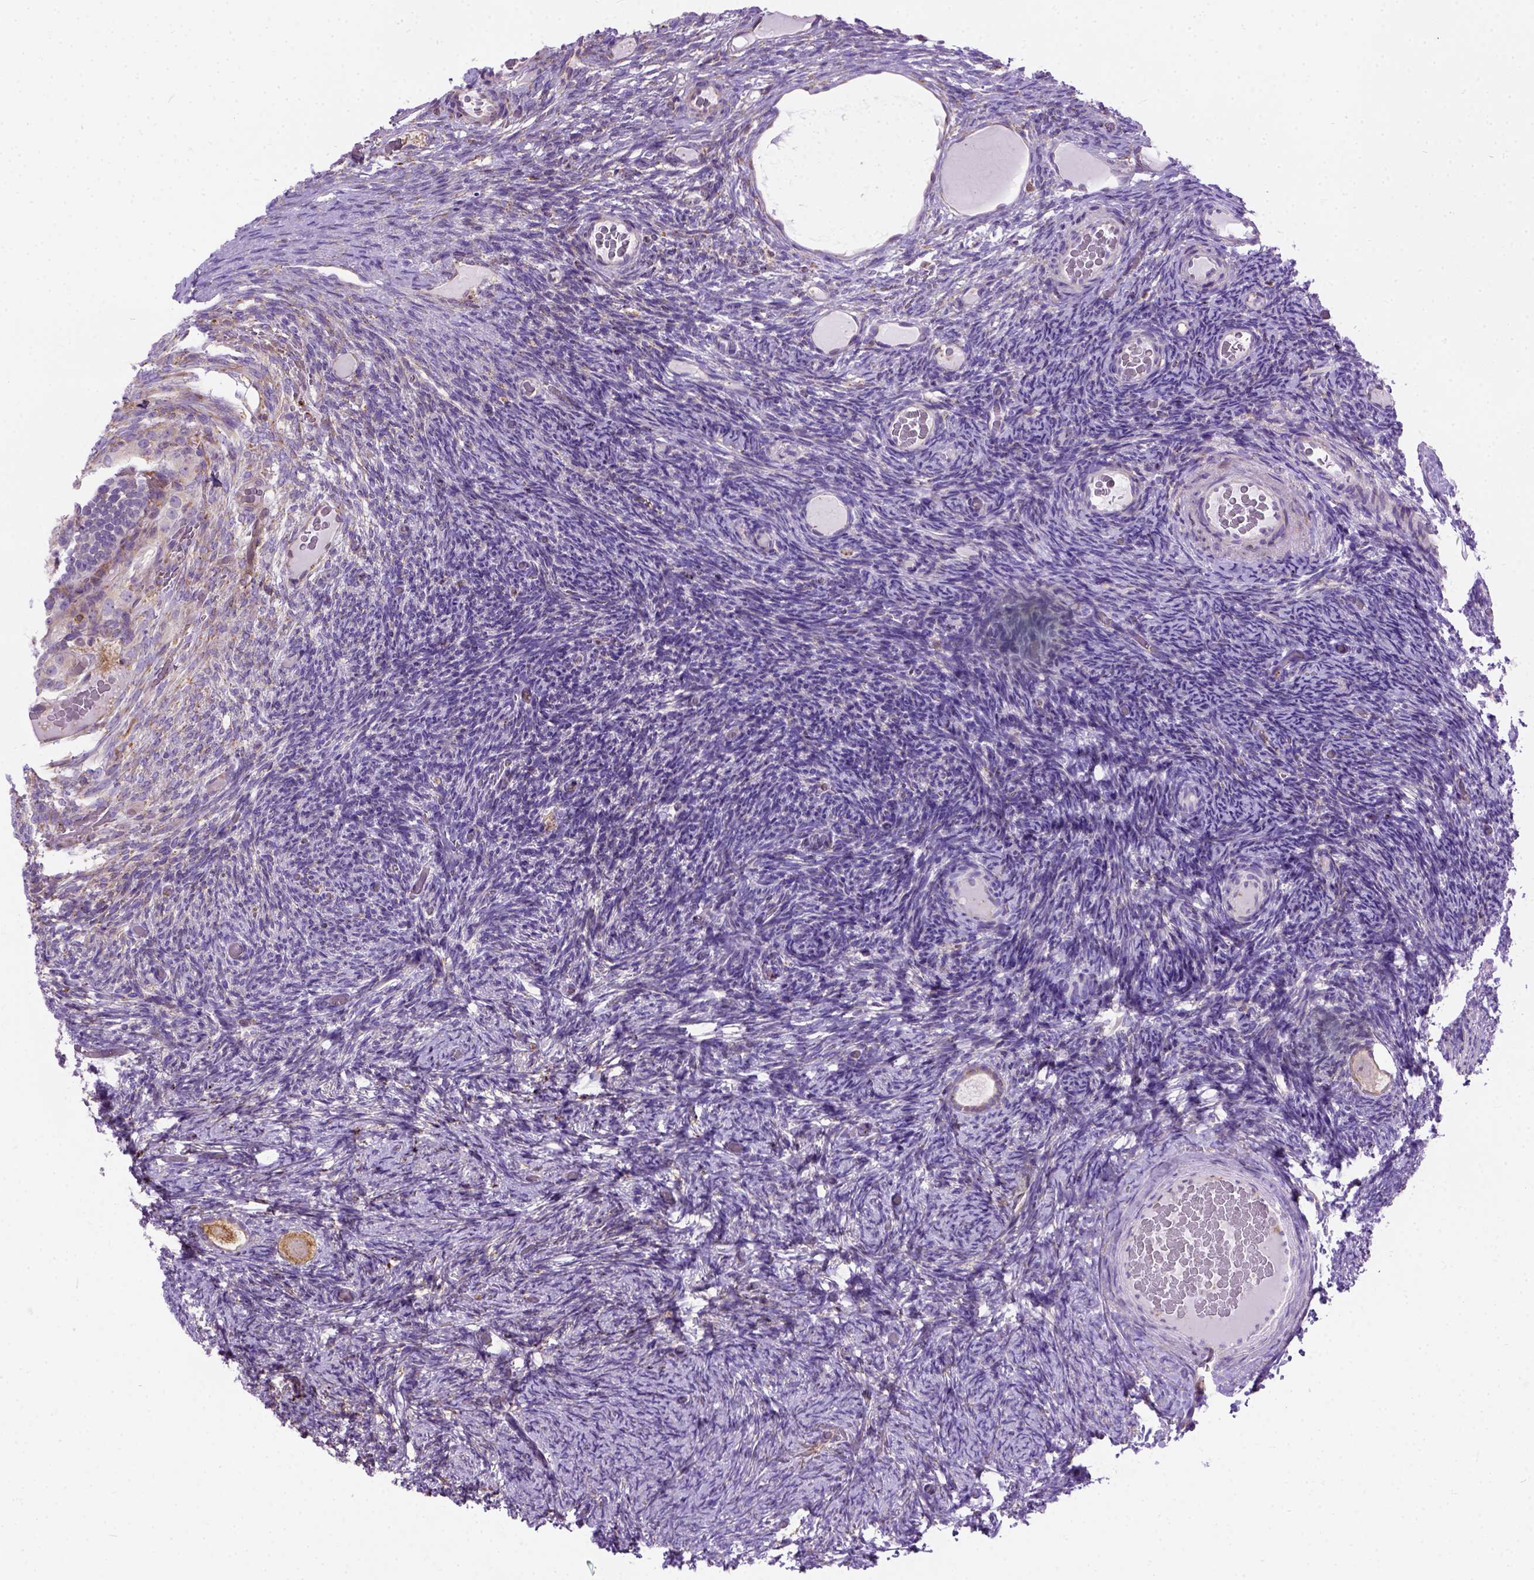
{"staining": {"intensity": "moderate", "quantity": "25%-75%", "location": "cytoplasmic/membranous"}, "tissue": "ovary", "cell_type": "Follicle cells", "image_type": "normal", "snomed": [{"axis": "morphology", "description": "Normal tissue, NOS"}, {"axis": "topography", "description": "Ovary"}], "caption": "Moderate cytoplasmic/membranous expression for a protein is present in about 25%-75% of follicle cells of unremarkable ovary using immunohistochemistry (IHC).", "gene": "PLK4", "patient": {"sex": "female", "age": 34}}